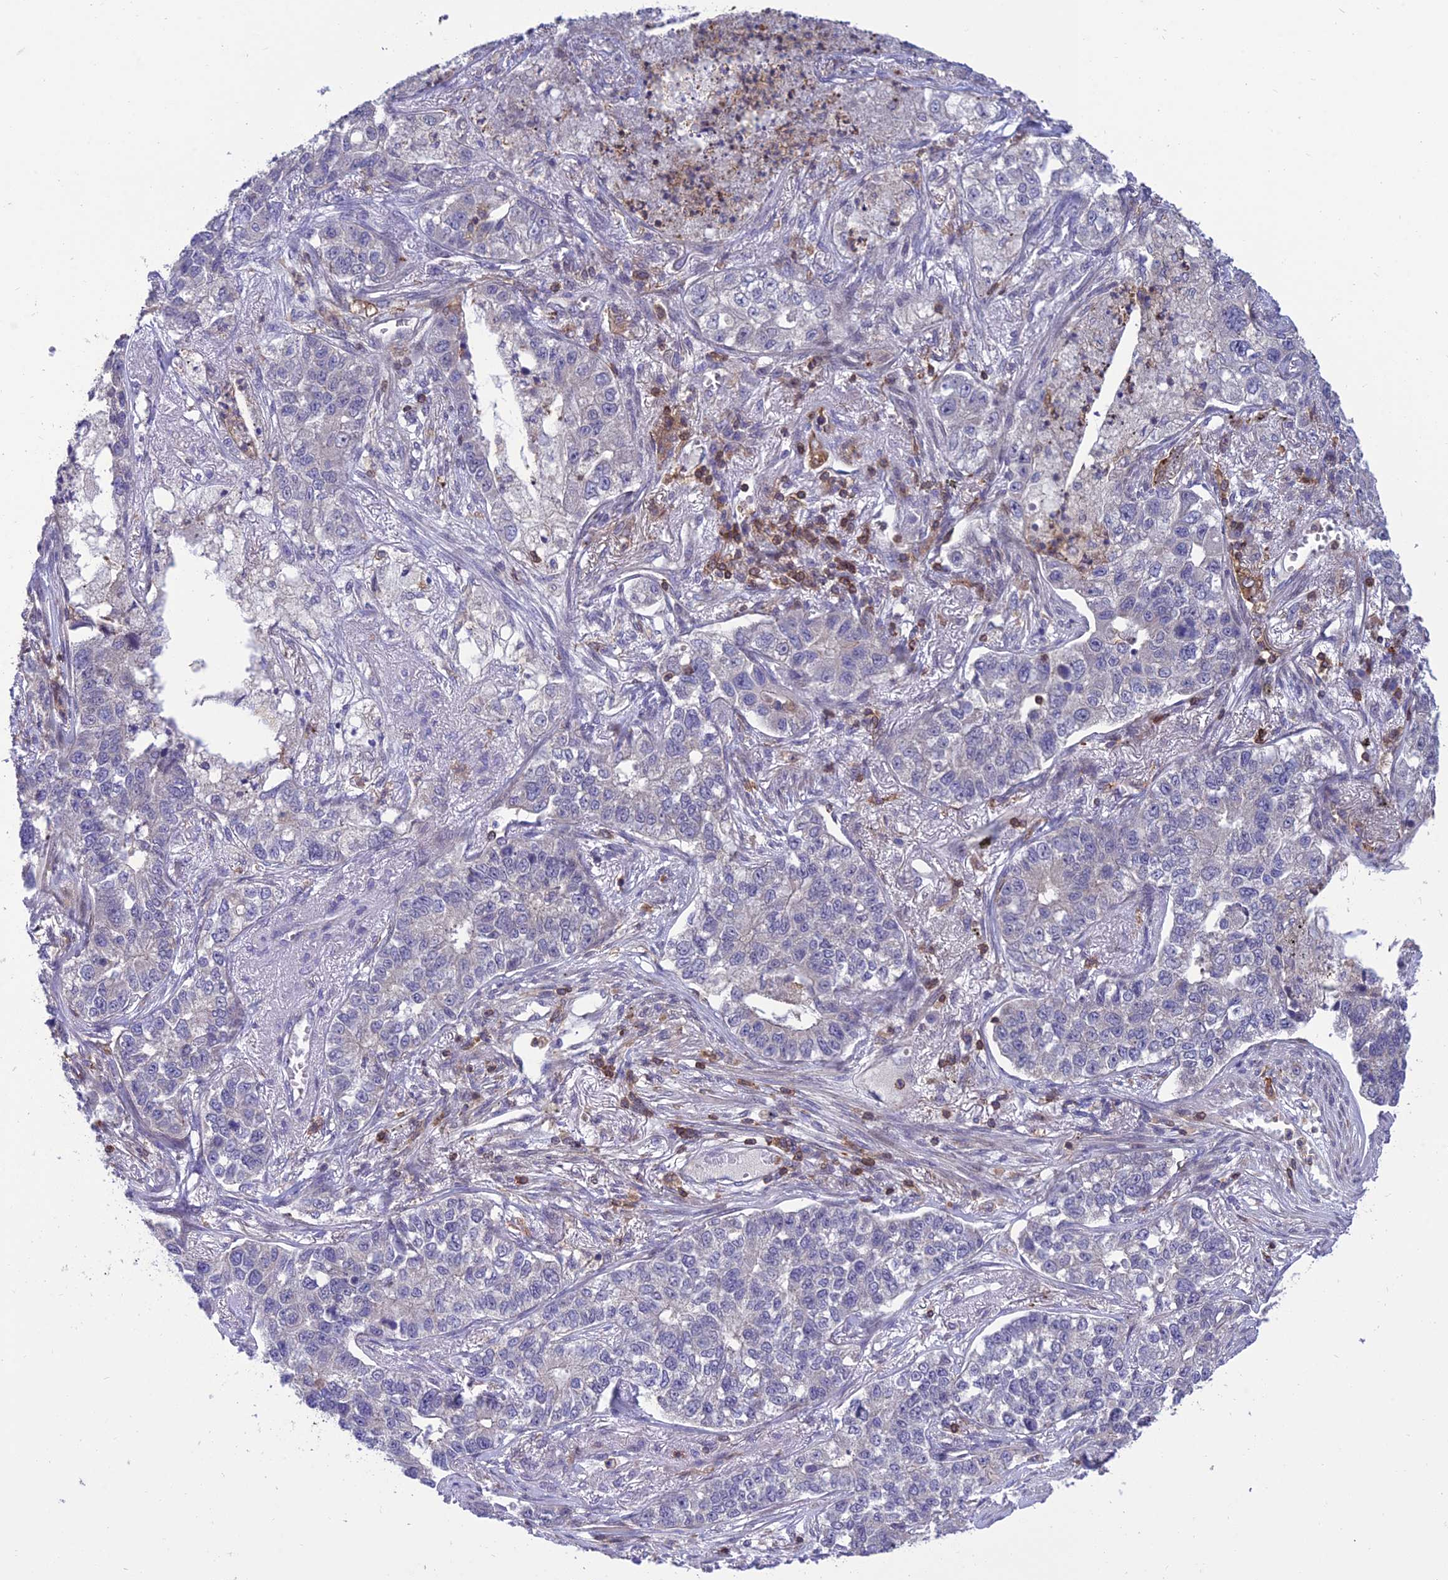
{"staining": {"intensity": "negative", "quantity": "none", "location": "none"}, "tissue": "lung cancer", "cell_type": "Tumor cells", "image_type": "cancer", "snomed": [{"axis": "morphology", "description": "Adenocarcinoma, NOS"}, {"axis": "topography", "description": "Lung"}], "caption": "This is an immunohistochemistry image of lung cancer. There is no expression in tumor cells.", "gene": "FAM76A", "patient": {"sex": "male", "age": 49}}